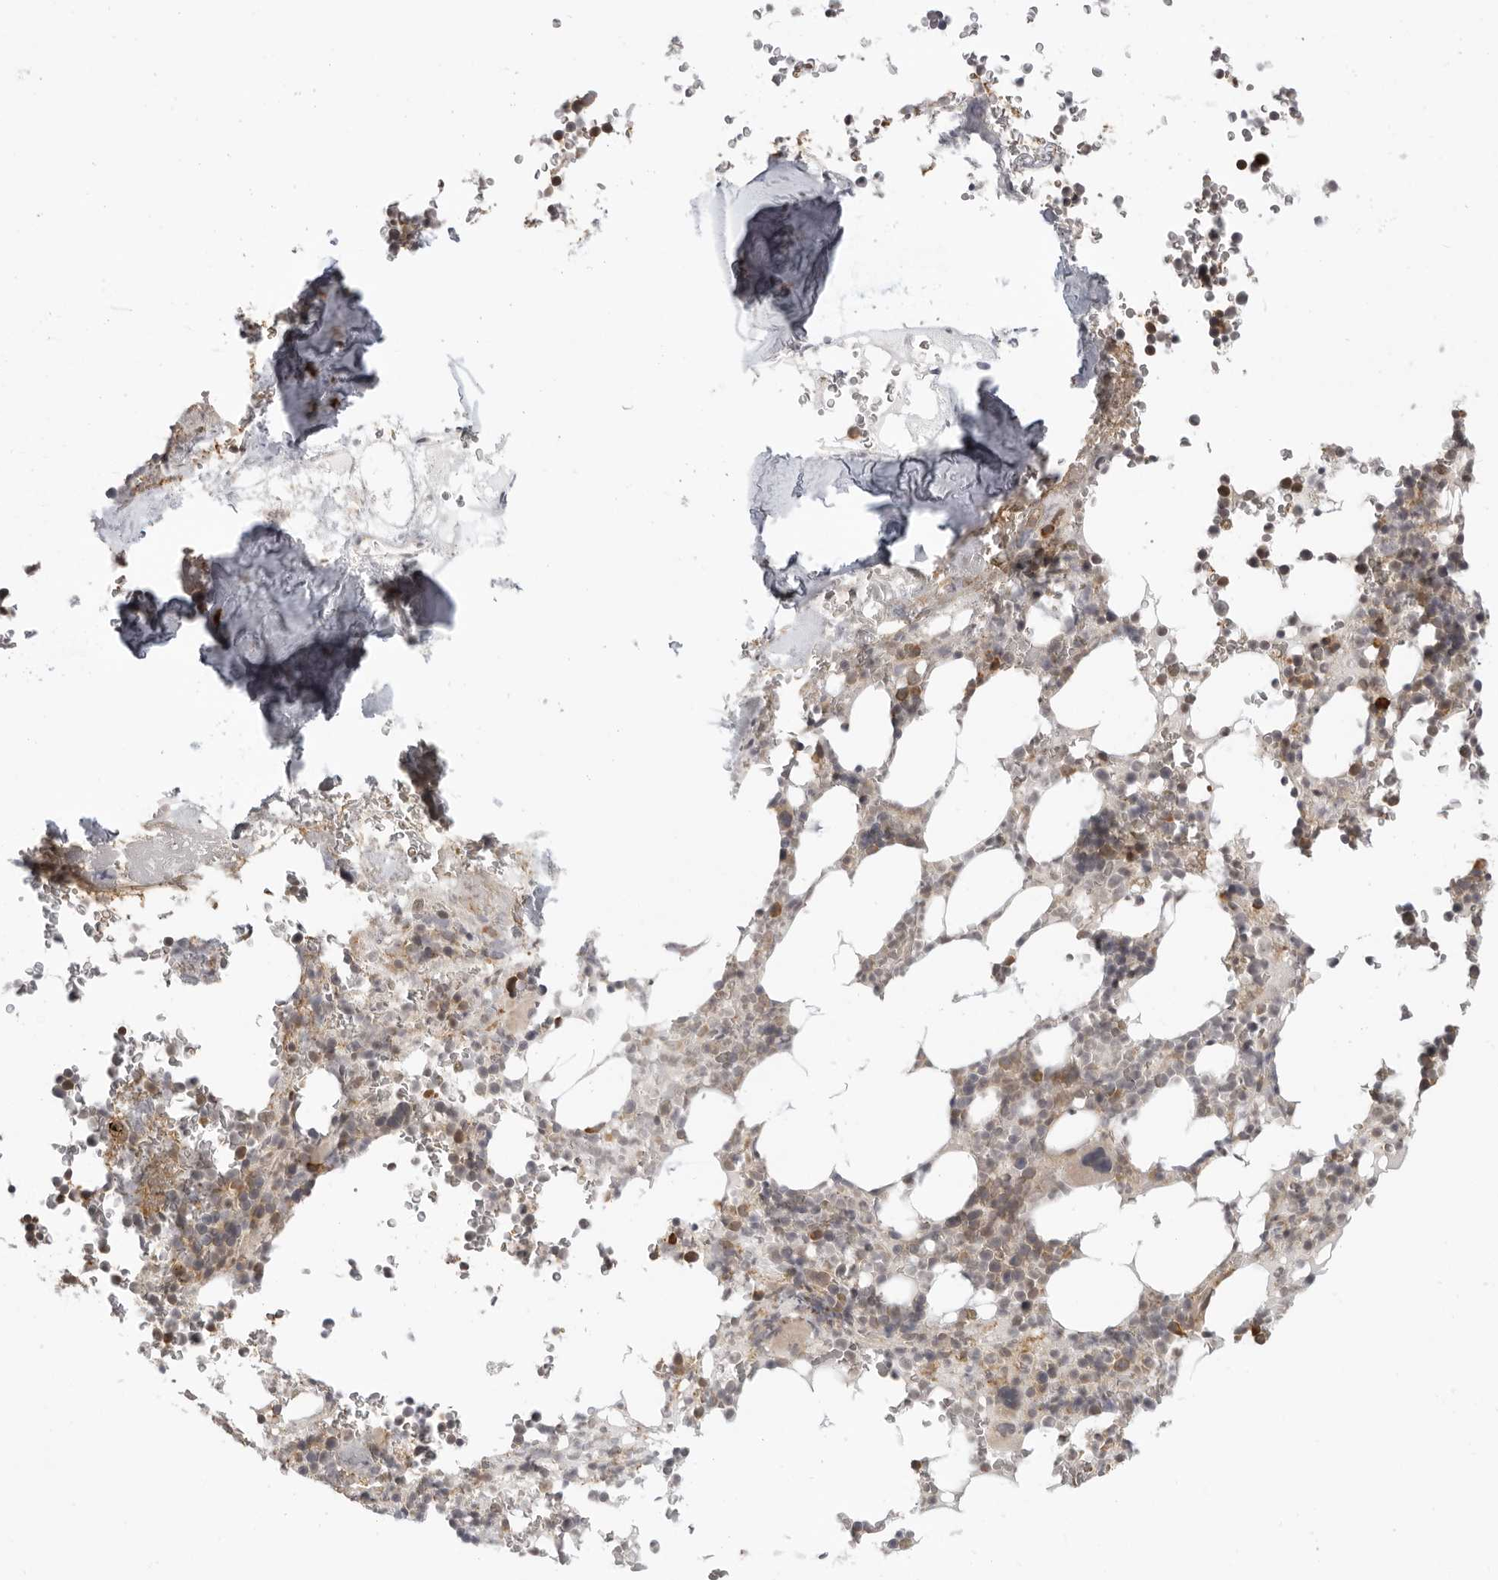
{"staining": {"intensity": "moderate", "quantity": "<25%", "location": "cytoplasmic/membranous"}, "tissue": "bone marrow", "cell_type": "Hematopoietic cells", "image_type": "normal", "snomed": [{"axis": "morphology", "description": "Normal tissue, NOS"}, {"axis": "topography", "description": "Bone marrow"}], "caption": "Moderate cytoplasmic/membranous positivity for a protein is present in approximately <25% of hematopoietic cells of benign bone marrow using immunohistochemistry (IHC).", "gene": "PRRC2A", "patient": {"sex": "male", "age": 58}}